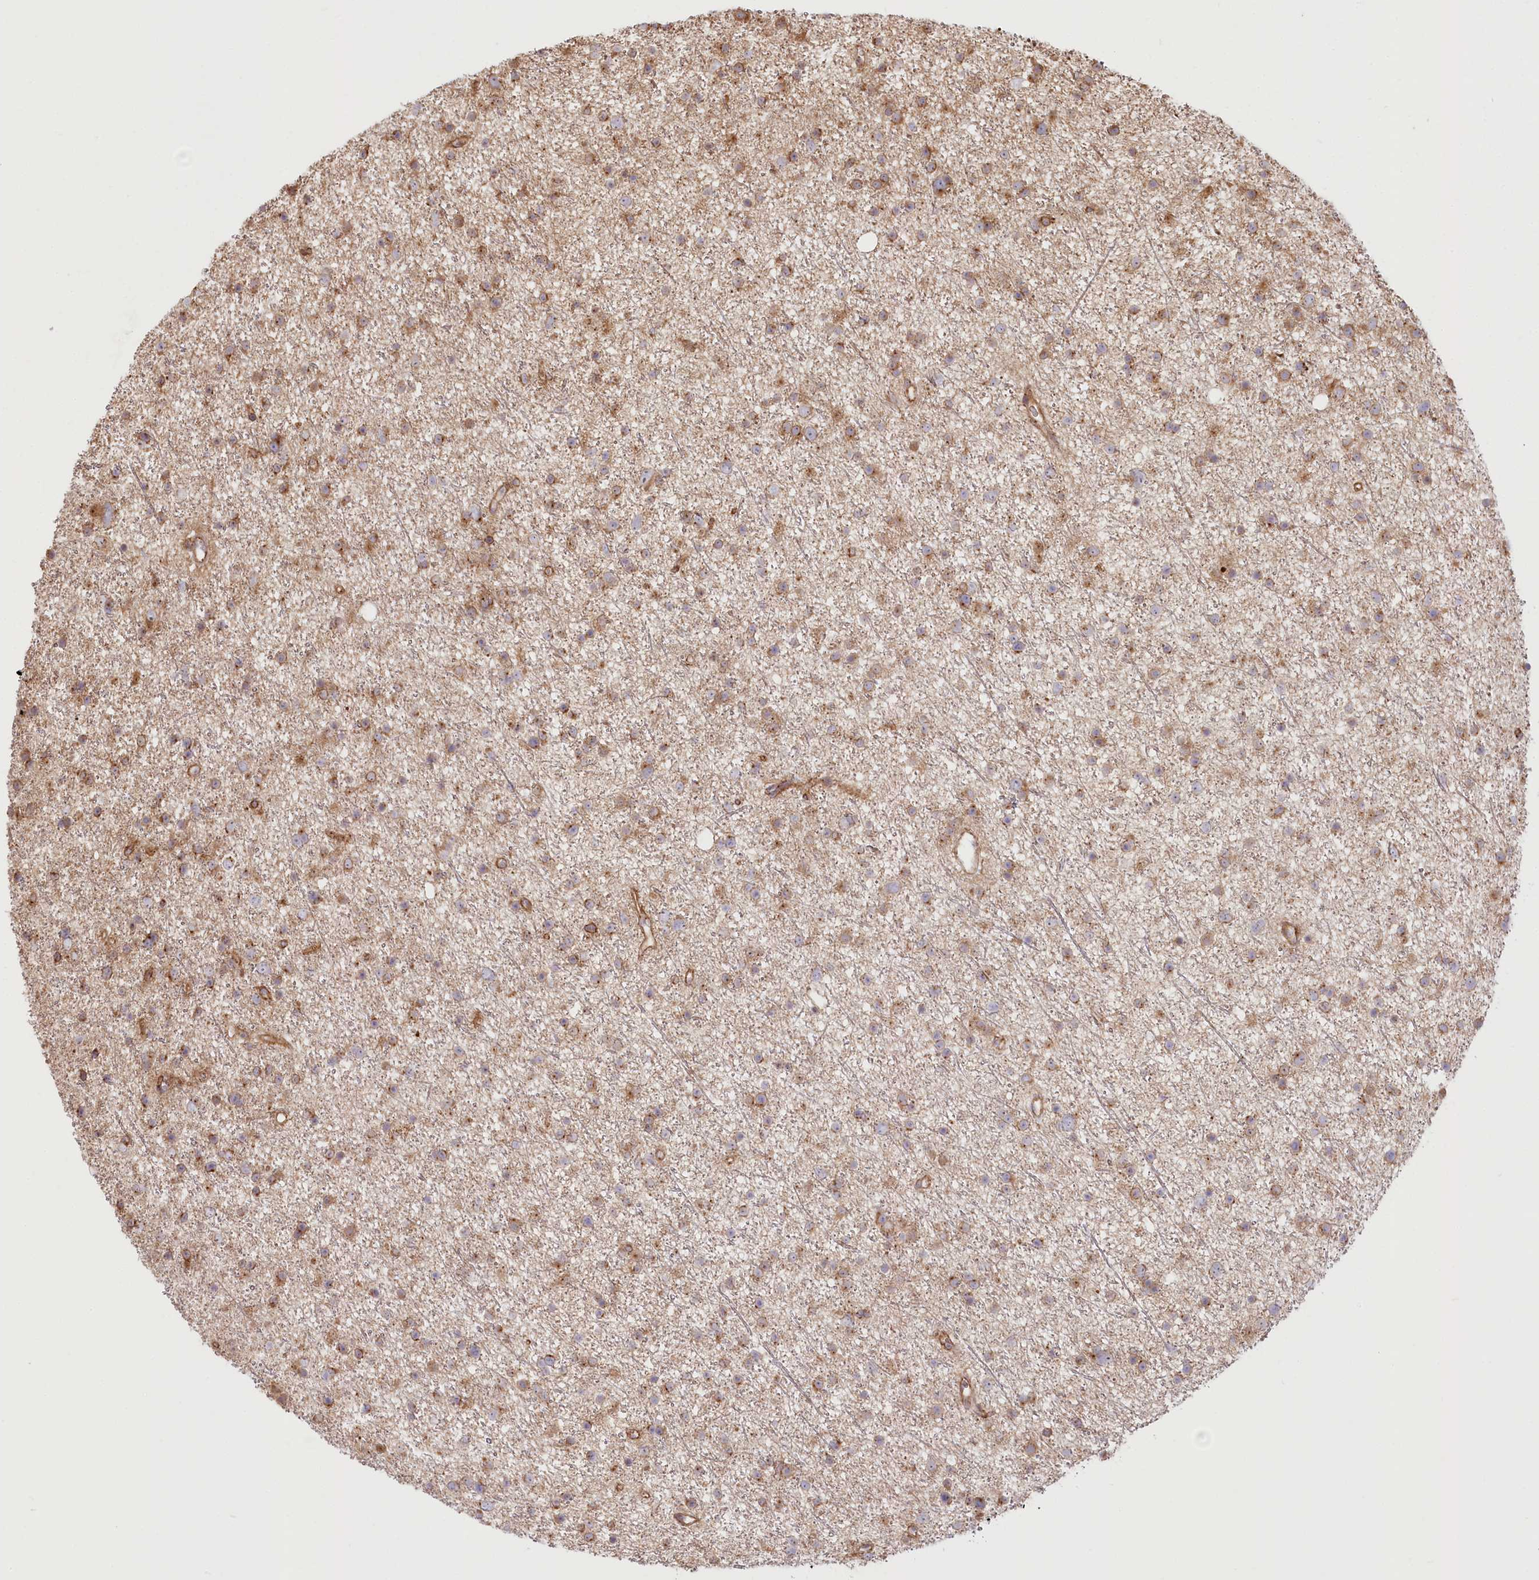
{"staining": {"intensity": "moderate", "quantity": ">75%", "location": "cytoplasmic/membranous"}, "tissue": "glioma", "cell_type": "Tumor cells", "image_type": "cancer", "snomed": [{"axis": "morphology", "description": "Glioma, malignant, Low grade"}, {"axis": "topography", "description": "Cerebral cortex"}], "caption": "Protein staining by immunohistochemistry displays moderate cytoplasmic/membranous staining in about >75% of tumor cells in malignant glioma (low-grade). (DAB IHC, brown staining for protein, blue staining for nuclei).", "gene": "COMMD3", "patient": {"sex": "female", "age": 39}}